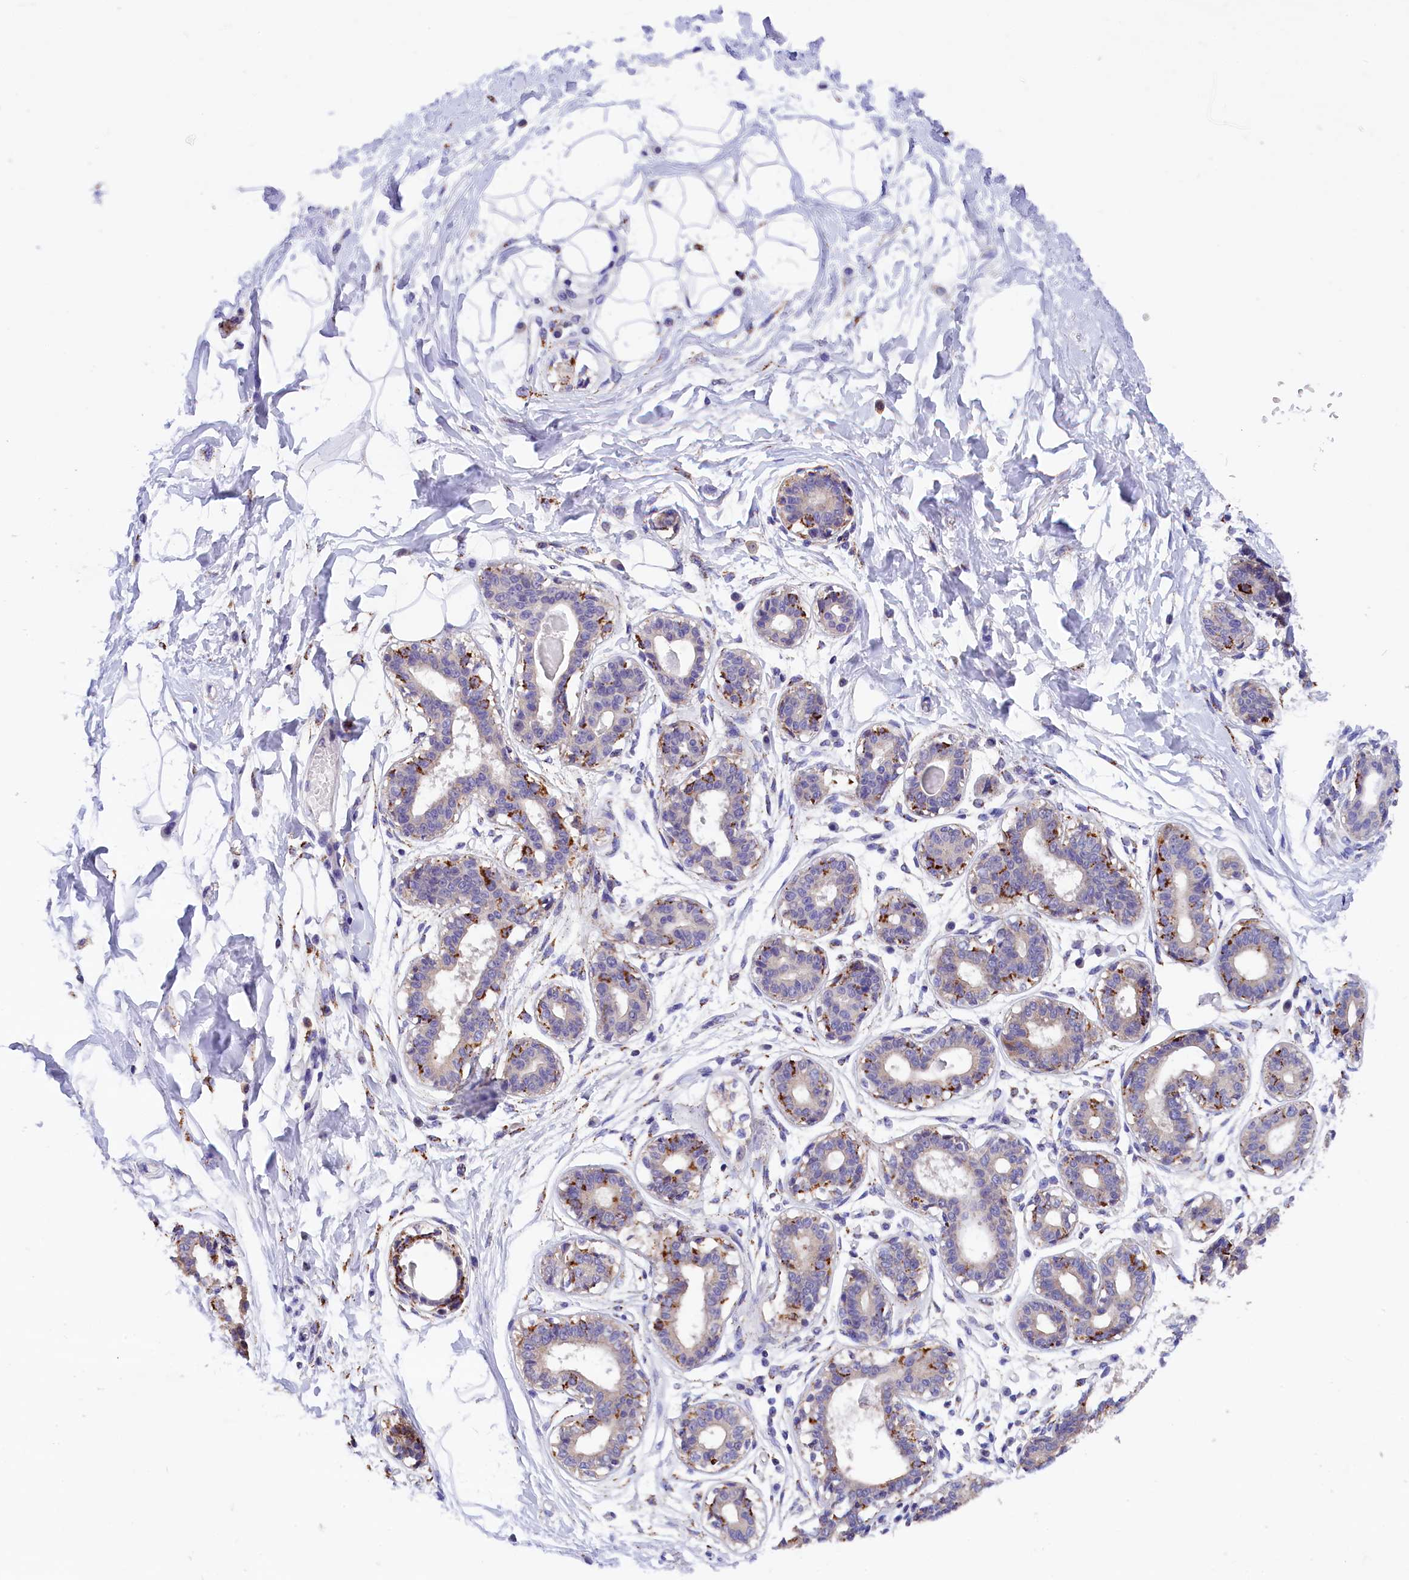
{"staining": {"intensity": "negative", "quantity": "none", "location": "none"}, "tissue": "breast", "cell_type": "Adipocytes", "image_type": "normal", "snomed": [{"axis": "morphology", "description": "Normal tissue, NOS"}, {"axis": "topography", "description": "Breast"}], "caption": "An IHC histopathology image of unremarkable breast is shown. There is no staining in adipocytes of breast.", "gene": "ABAT", "patient": {"sex": "female", "age": 45}}